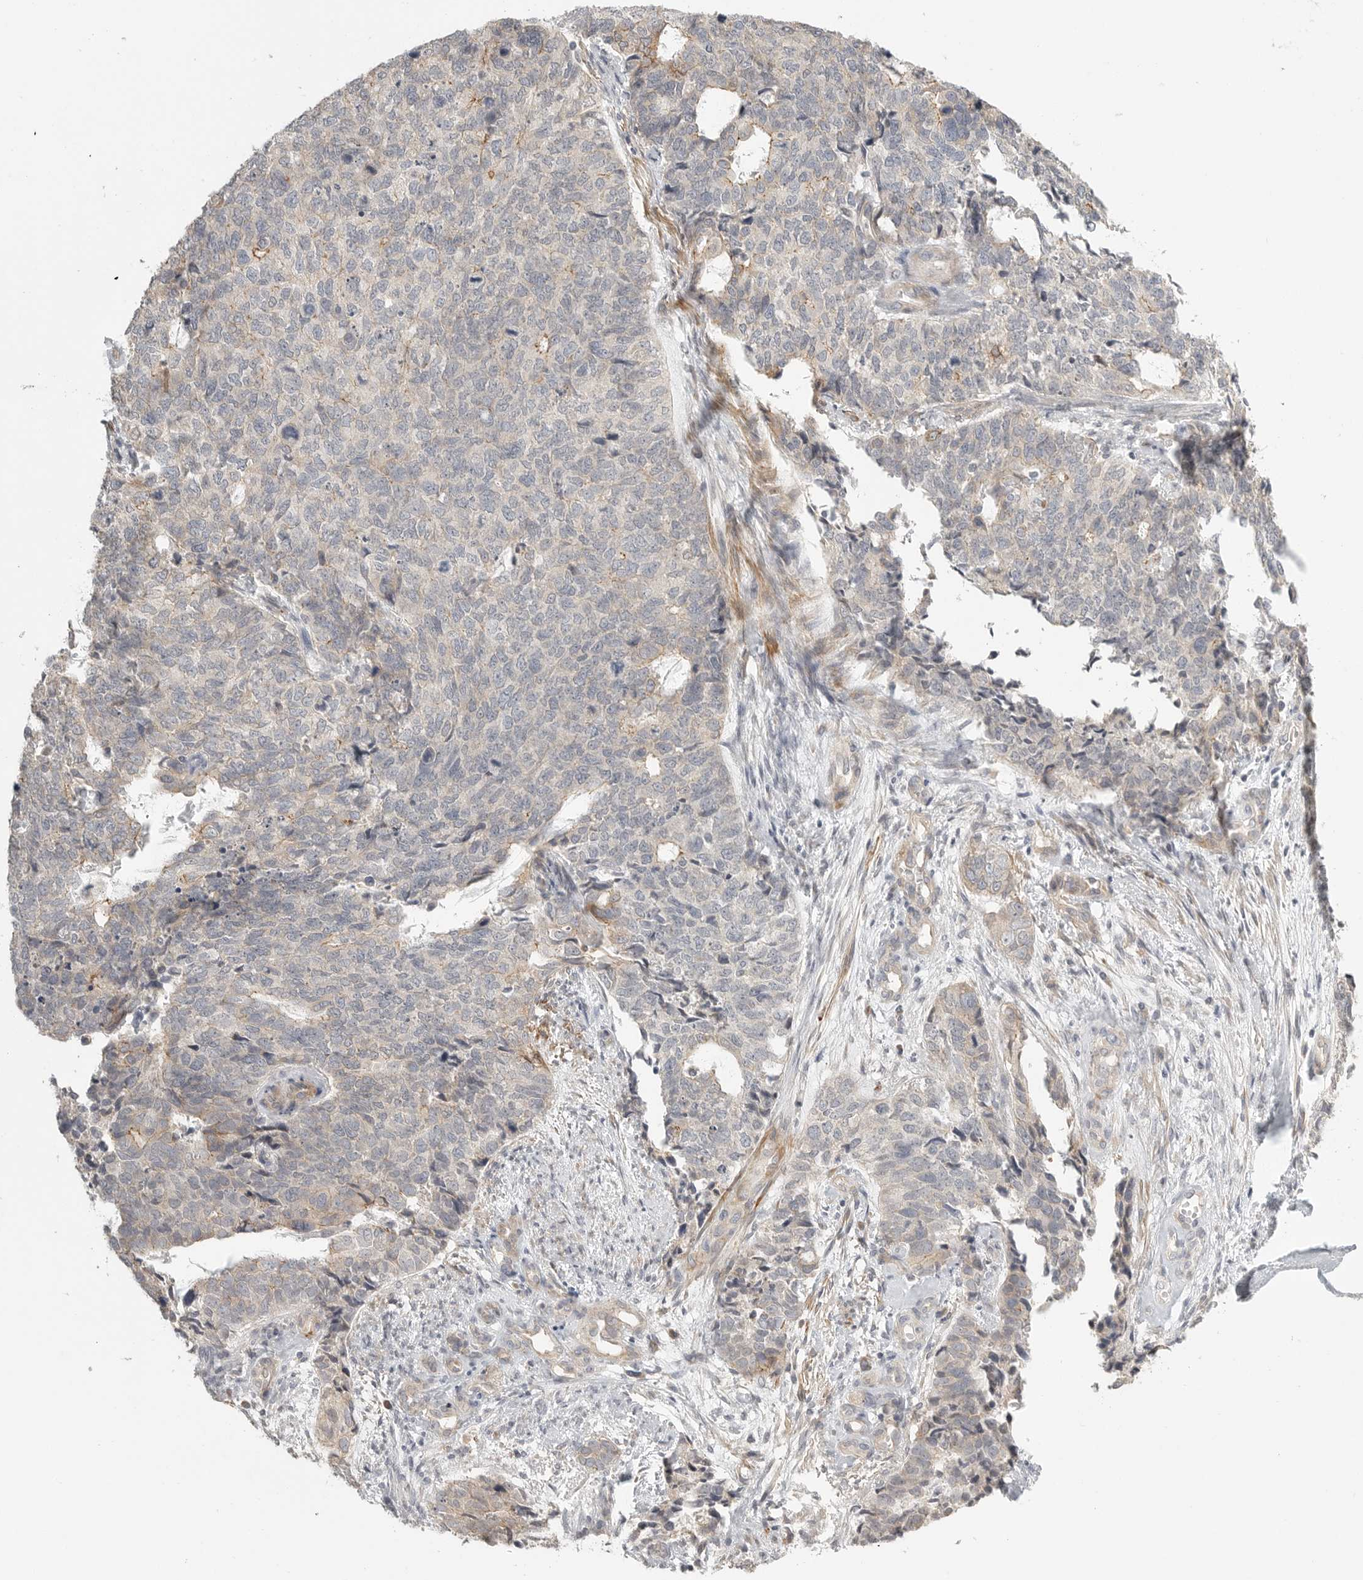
{"staining": {"intensity": "weak", "quantity": "<25%", "location": "cytoplasmic/membranous"}, "tissue": "cervical cancer", "cell_type": "Tumor cells", "image_type": "cancer", "snomed": [{"axis": "morphology", "description": "Squamous cell carcinoma, NOS"}, {"axis": "topography", "description": "Cervix"}], "caption": "Tumor cells show no significant staining in cervical cancer (squamous cell carcinoma). Brightfield microscopy of immunohistochemistry stained with DAB (3,3'-diaminobenzidine) (brown) and hematoxylin (blue), captured at high magnification.", "gene": "STAB2", "patient": {"sex": "female", "age": 63}}